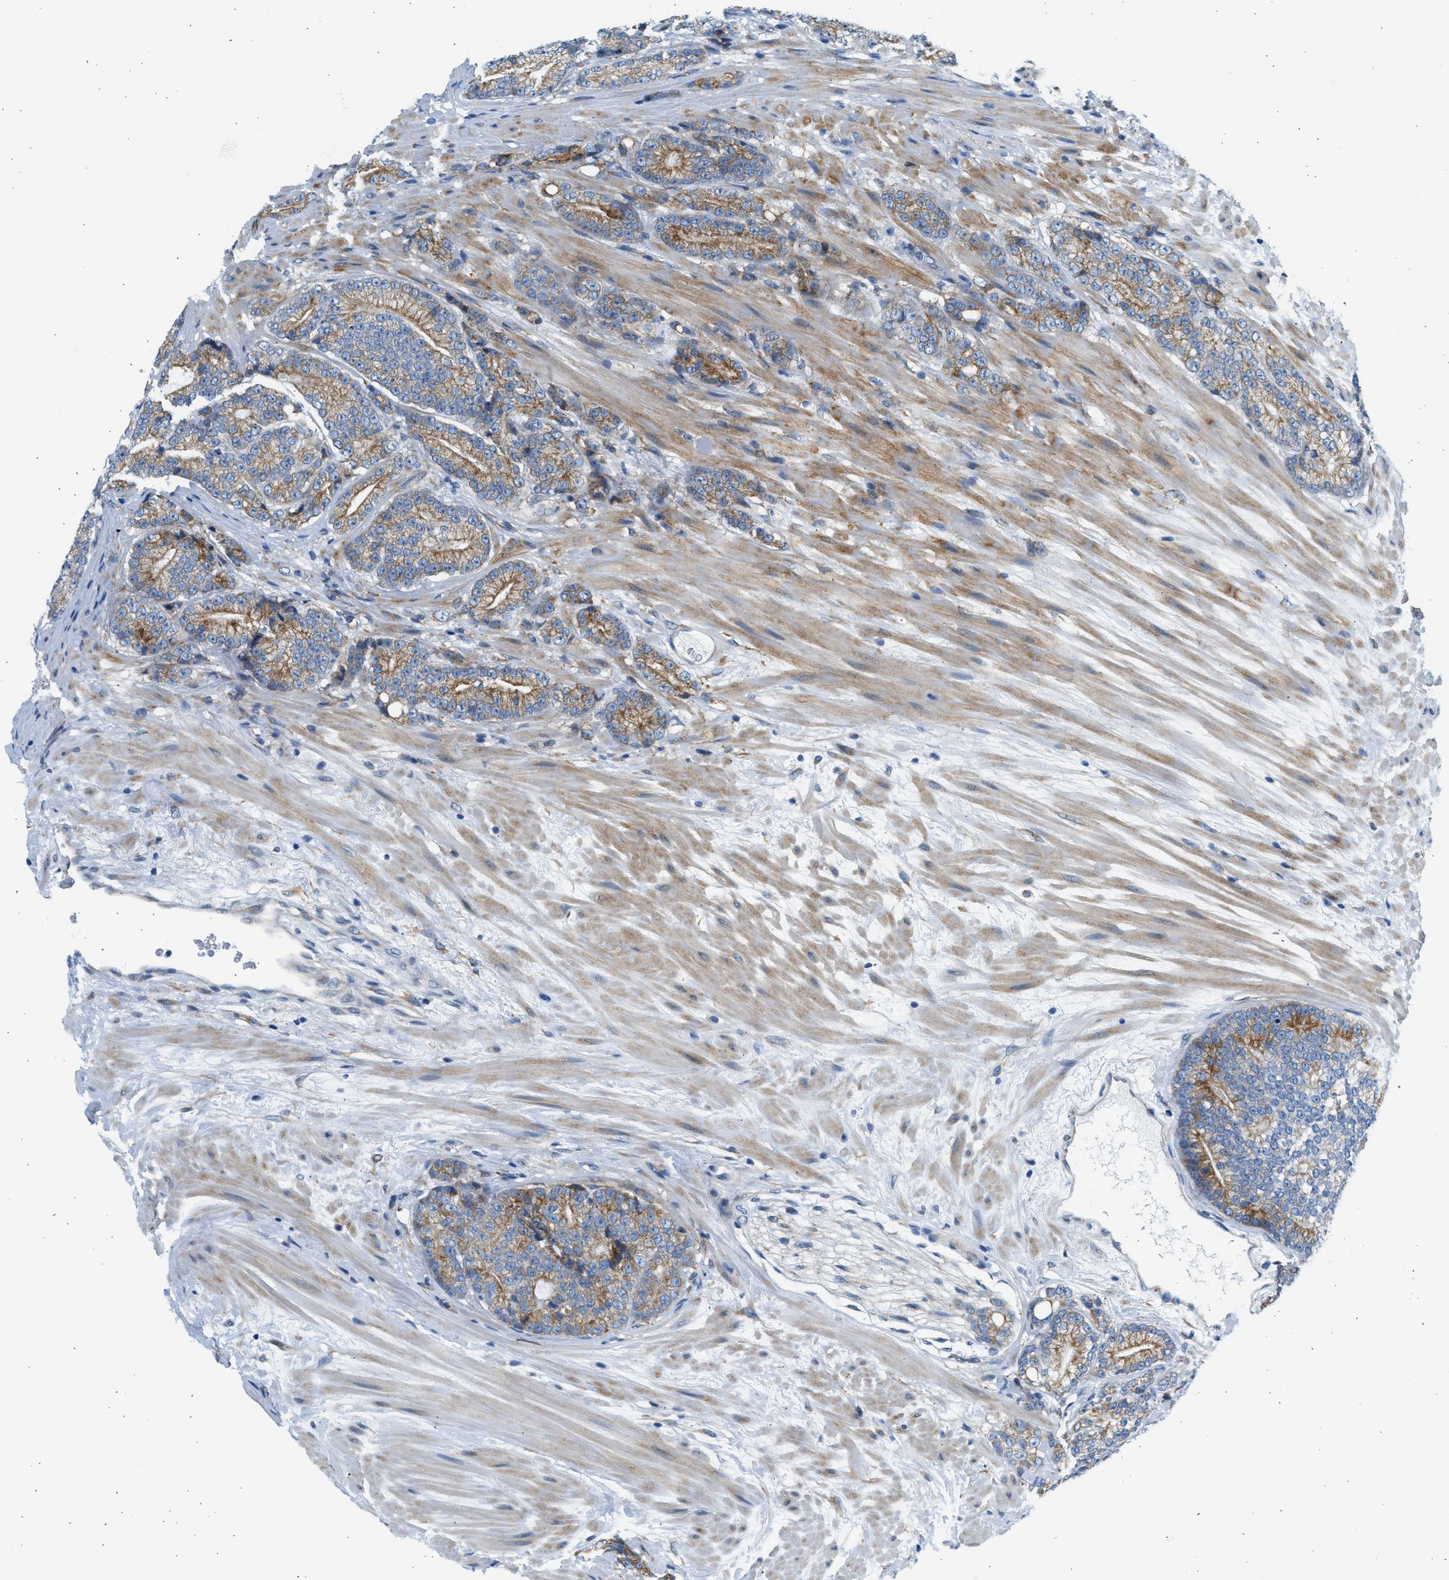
{"staining": {"intensity": "moderate", "quantity": "25%-75%", "location": "cytoplasmic/membranous"}, "tissue": "prostate cancer", "cell_type": "Tumor cells", "image_type": "cancer", "snomed": [{"axis": "morphology", "description": "Adenocarcinoma, High grade"}, {"axis": "topography", "description": "Prostate"}], "caption": "Human prostate adenocarcinoma (high-grade) stained for a protein (brown) exhibits moderate cytoplasmic/membranous positive expression in approximately 25%-75% of tumor cells.", "gene": "CNTN6", "patient": {"sex": "male", "age": 61}}